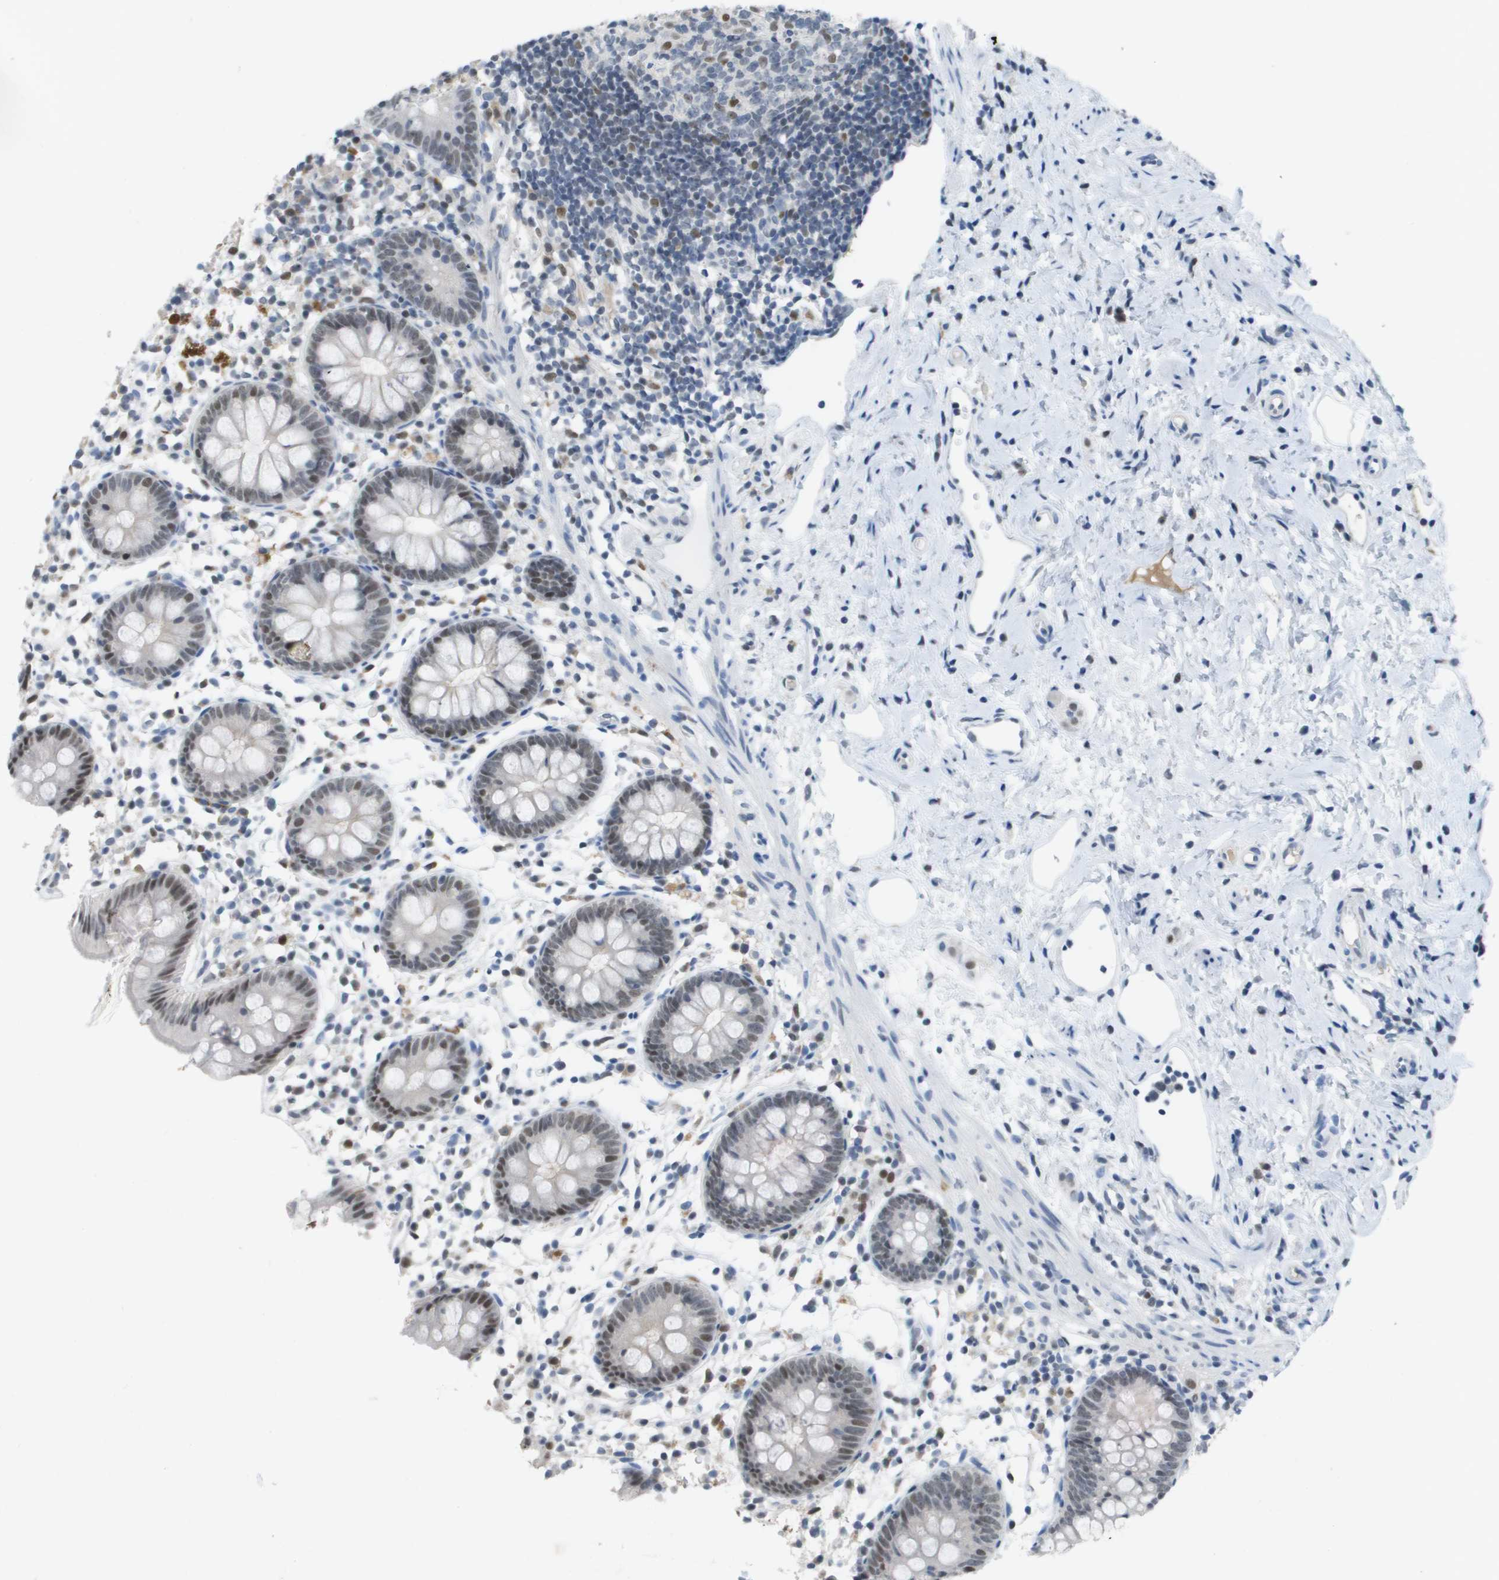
{"staining": {"intensity": "moderate", "quantity": ">75%", "location": "nuclear"}, "tissue": "appendix", "cell_type": "Glandular cells", "image_type": "normal", "snomed": [{"axis": "morphology", "description": "Normal tissue, NOS"}, {"axis": "topography", "description": "Appendix"}], "caption": "Approximately >75% of glandular cells in normal appendix demonstrate moderate nuclear protein expression as visualized by brown immunohistochemical staining.", "gene": "TP53RK", "patient": {"sex": "female", "age": 20}}